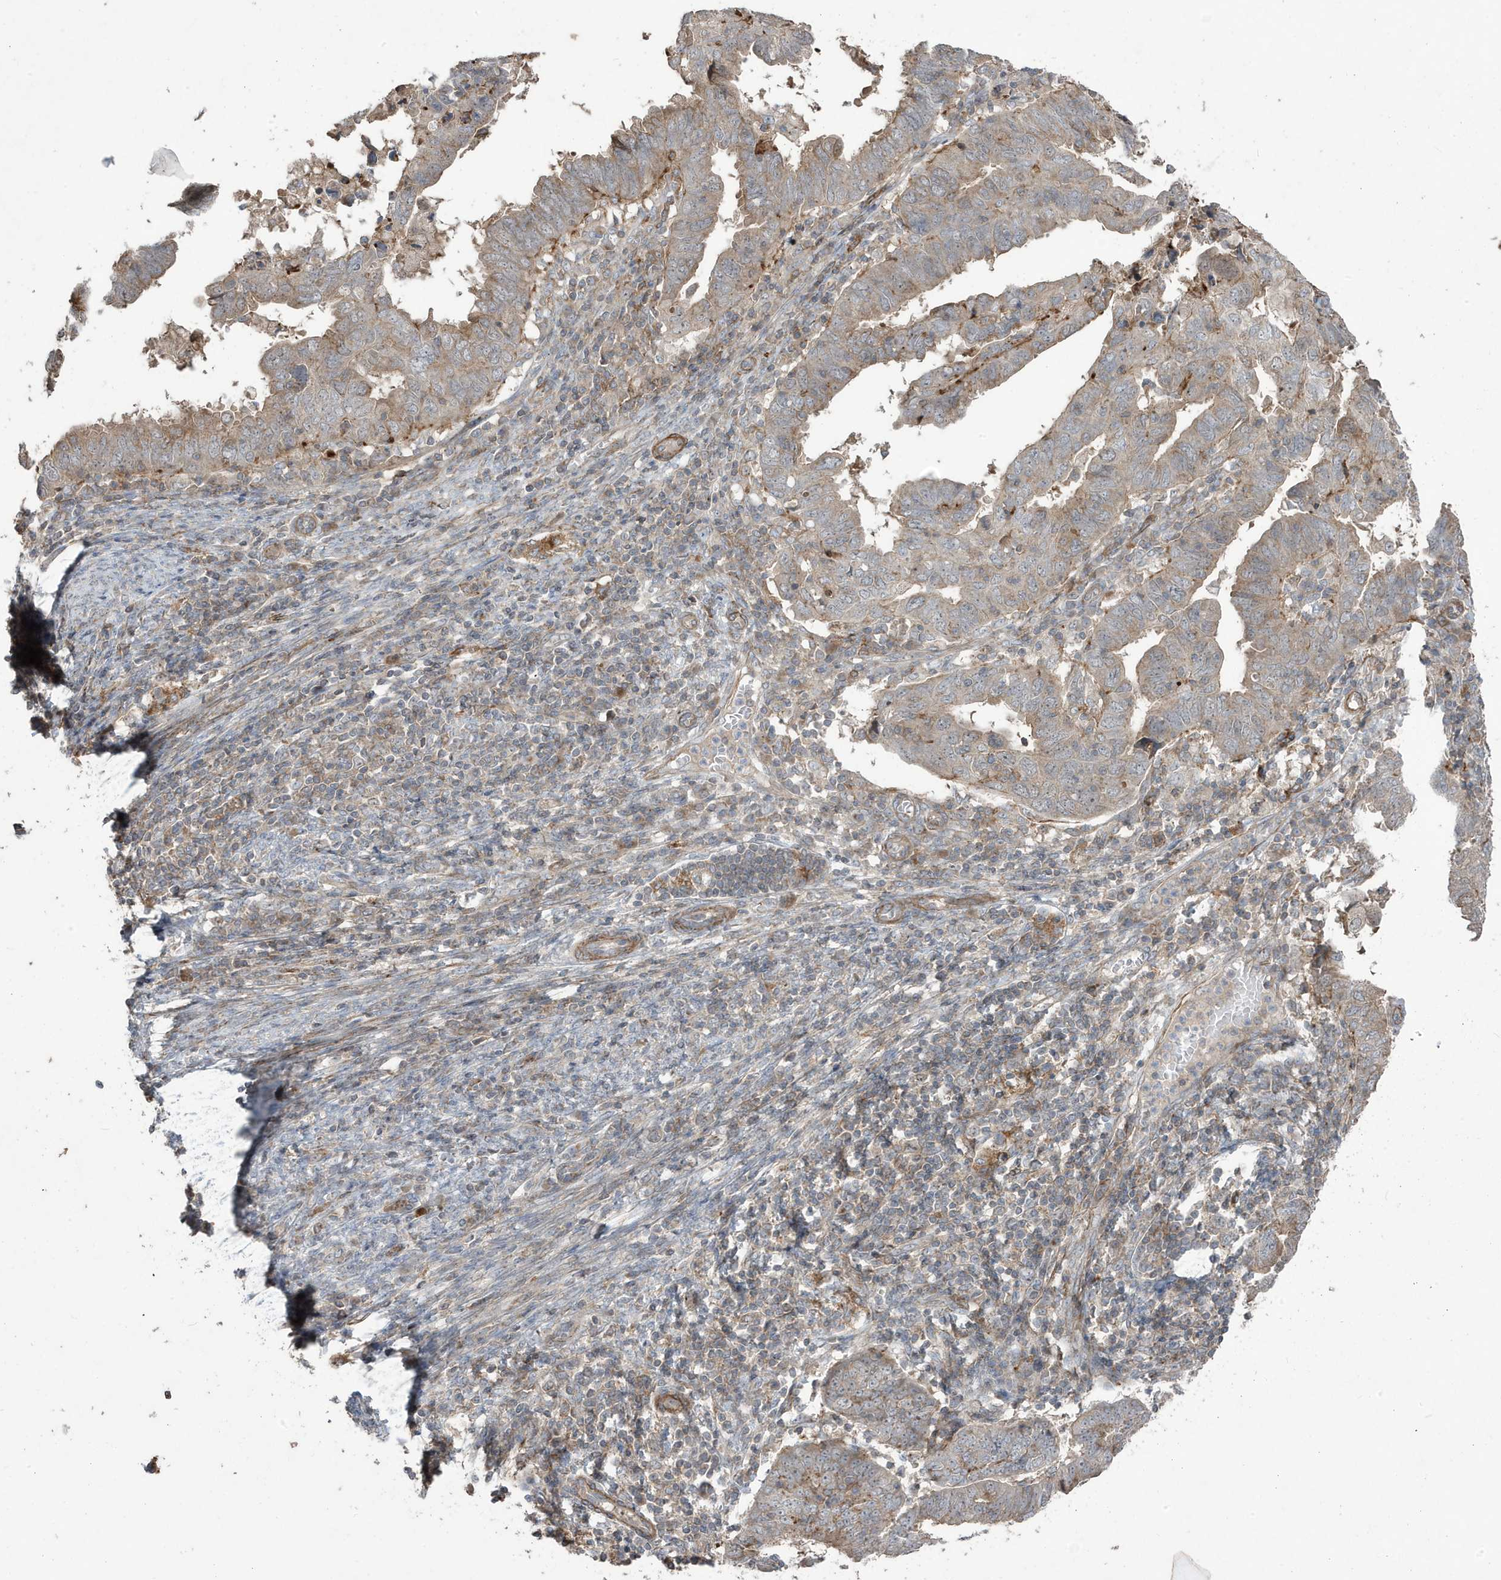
{"staining": {"intensity": "moderate", "quantity": "<25%", "location": "cytoplasmic/membranous"}, "tissue": "endometrial cancer", "cell_type": "Tumor cells", "image_type": "cancer", "snomed": [{"axis": "morphology", "description": "Adenocarcinoma, NOS"}, {"axis": "topography", "description": "Uterus"}], "caption": "DAB (3,3'-diaminobenzidine) immunohistochemical staining of human endometrial cancer (adenocarcinoma) displays moderate cytoplasmic/membranous protein expression in about <25% of tumor cells.", "gene": "CETN3", "patient": {"sex": "female", "age": 77}}